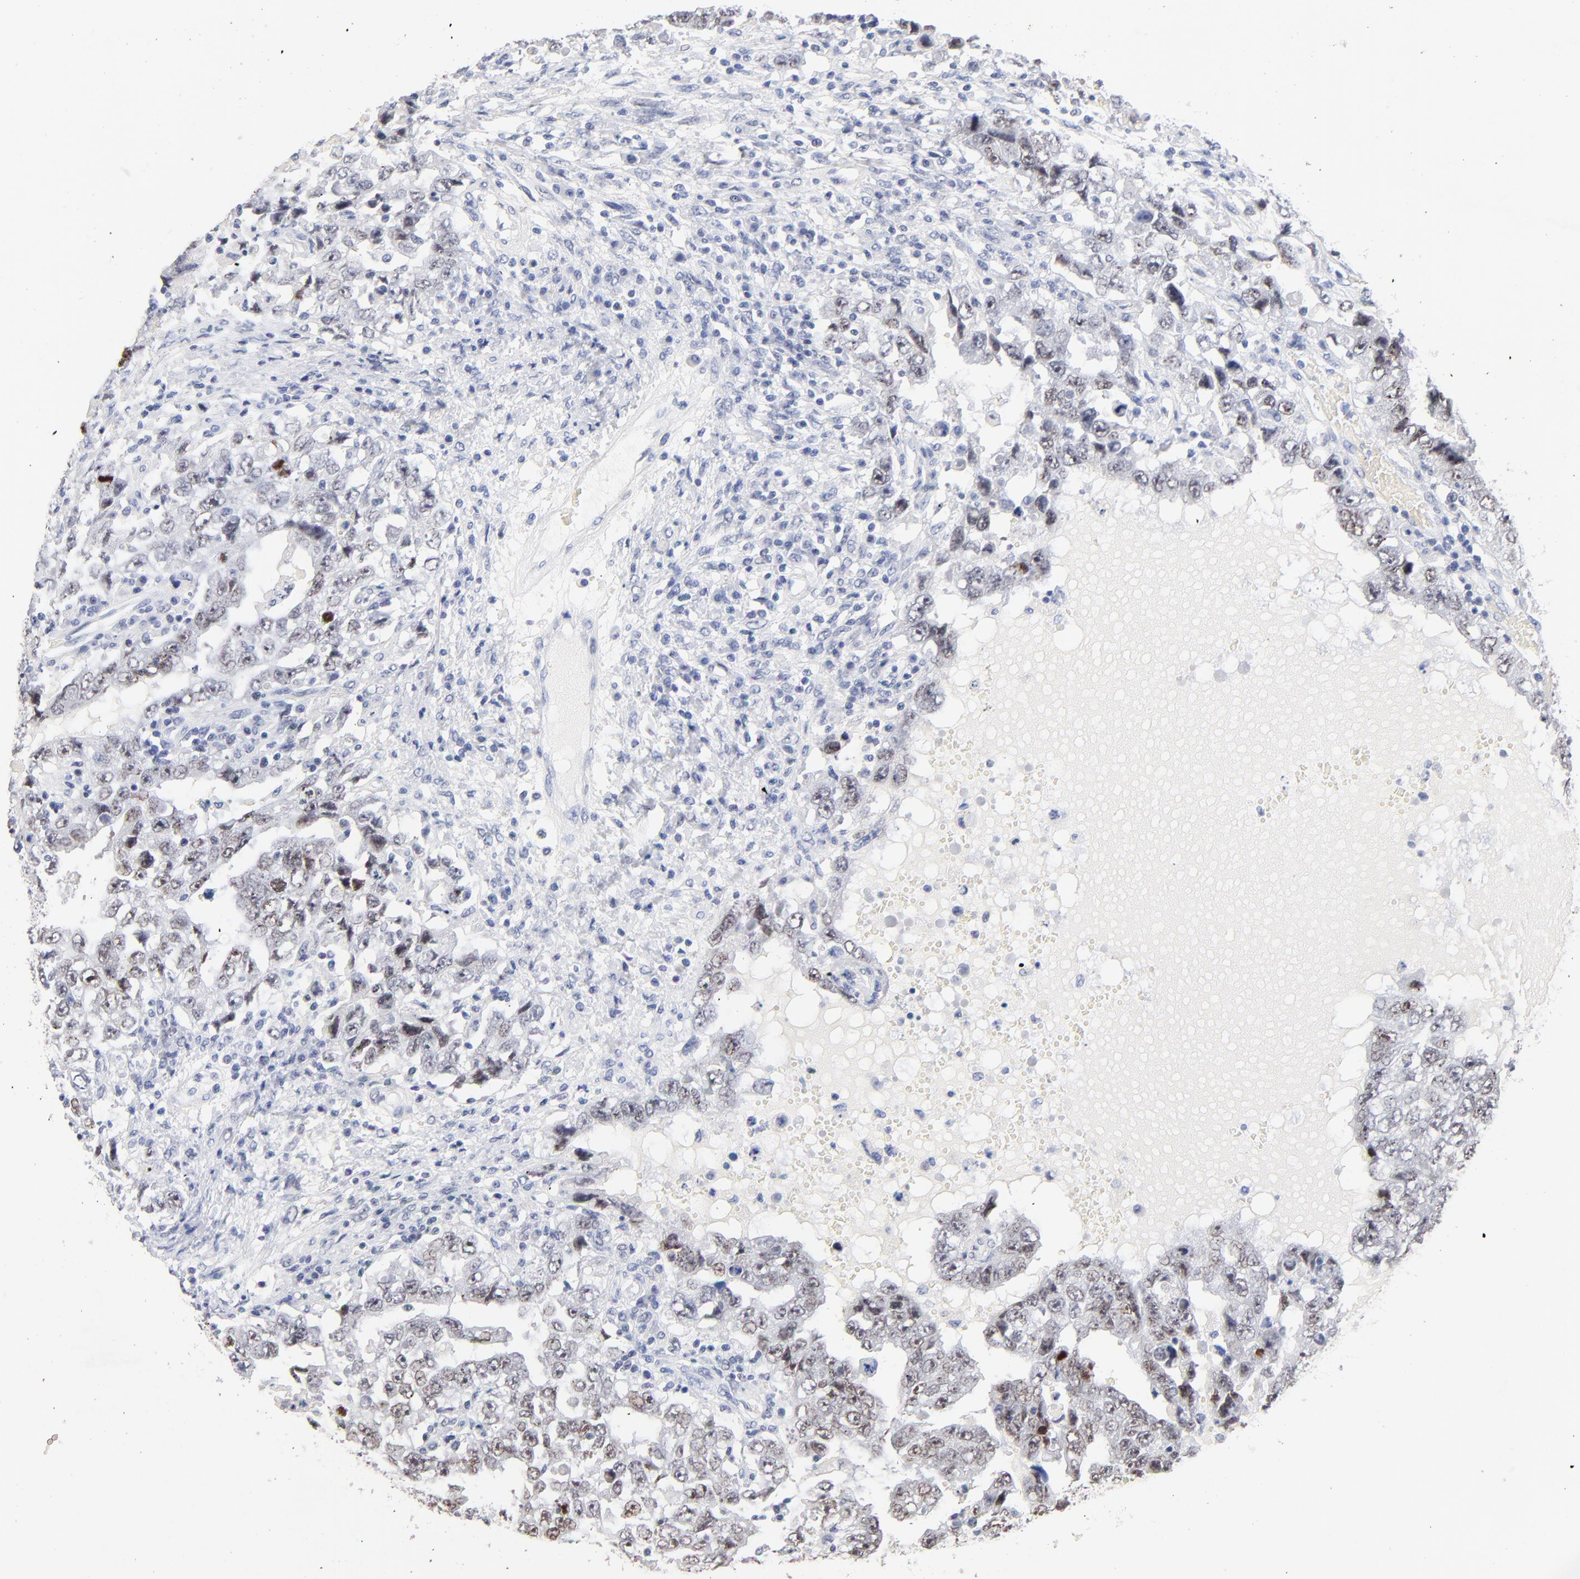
{"staining": {"intensity": "weak", "quantity": "25%-75%", "location": "nuclear"}, "tissue": "testis cancer", "cell_type": "Tumor cells", "image_type": "cancer", "snomed": [{"axis": "morphology", "description": "Carcinoma, Embryonal, NOS"}, {"axis": "topography", "description": "Testis"}], "caption": "Weak nuclear expression for a protein is appreciated in about 25%-75% of tumor cells of testis embryonal carcinoma using immunohistochemistry (IHC).", "gene": "ORC2", "patient": {"sex": "male", "age": 26}}